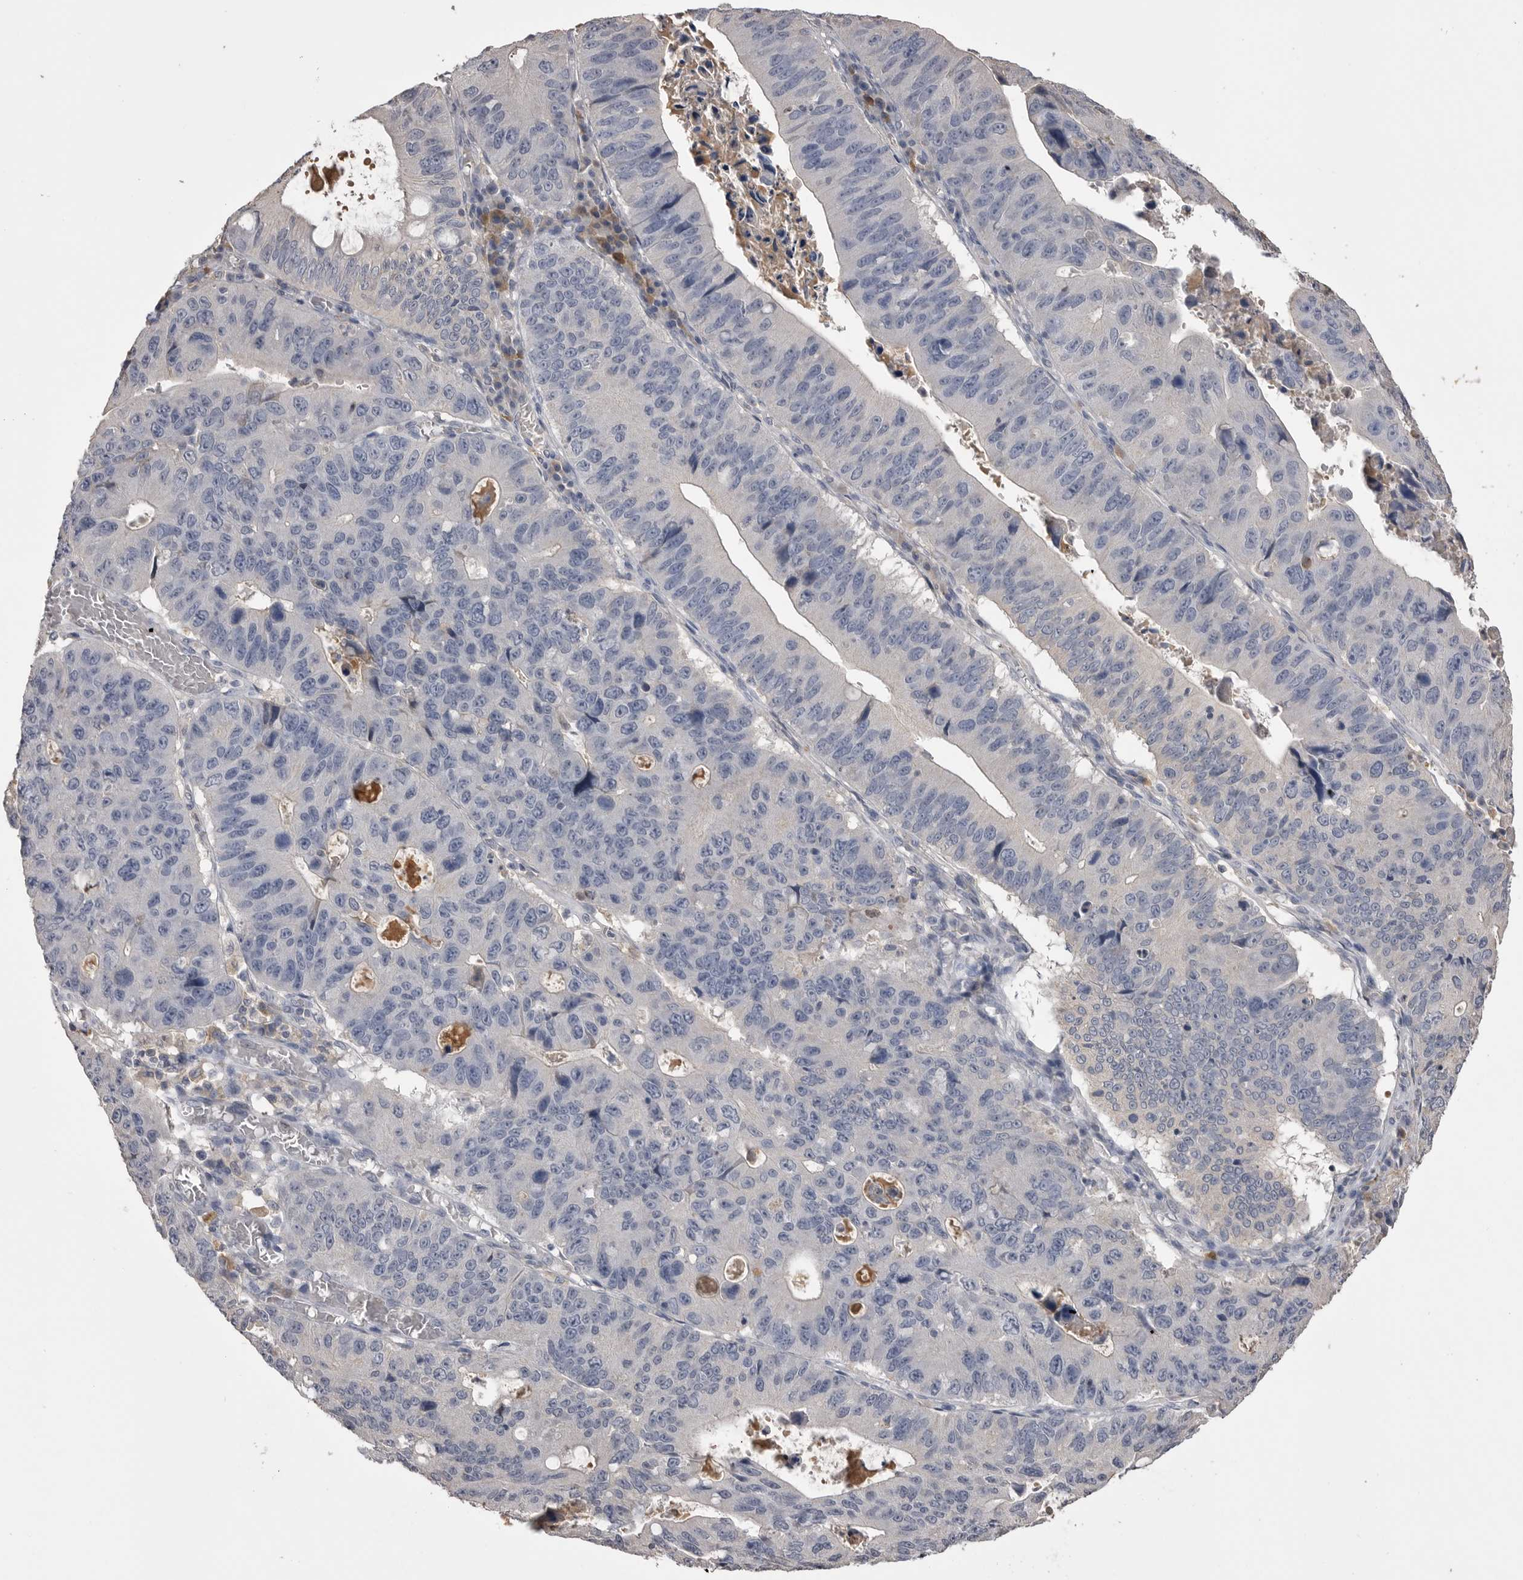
{"staining": {"intensity": "negative", "quantity": "none", "location": "none"}, "tissue": "stomach cancer", "cell_type": "Tumor cells", "image_type": "cancer", "snomed": [{"axis": "morphology", "description": "Adenocarcinoma, NOS"}, {"axis": "topography", "description": "Stomach"}], "caption": "Immunohistochemistry (IHC) image of human stomach adenocarcinoma stained for a protein (brown), which exhibits no positivity in tumor cells.", "gene": "AHSG", "patient": {"sex": "male", "age": 59}}